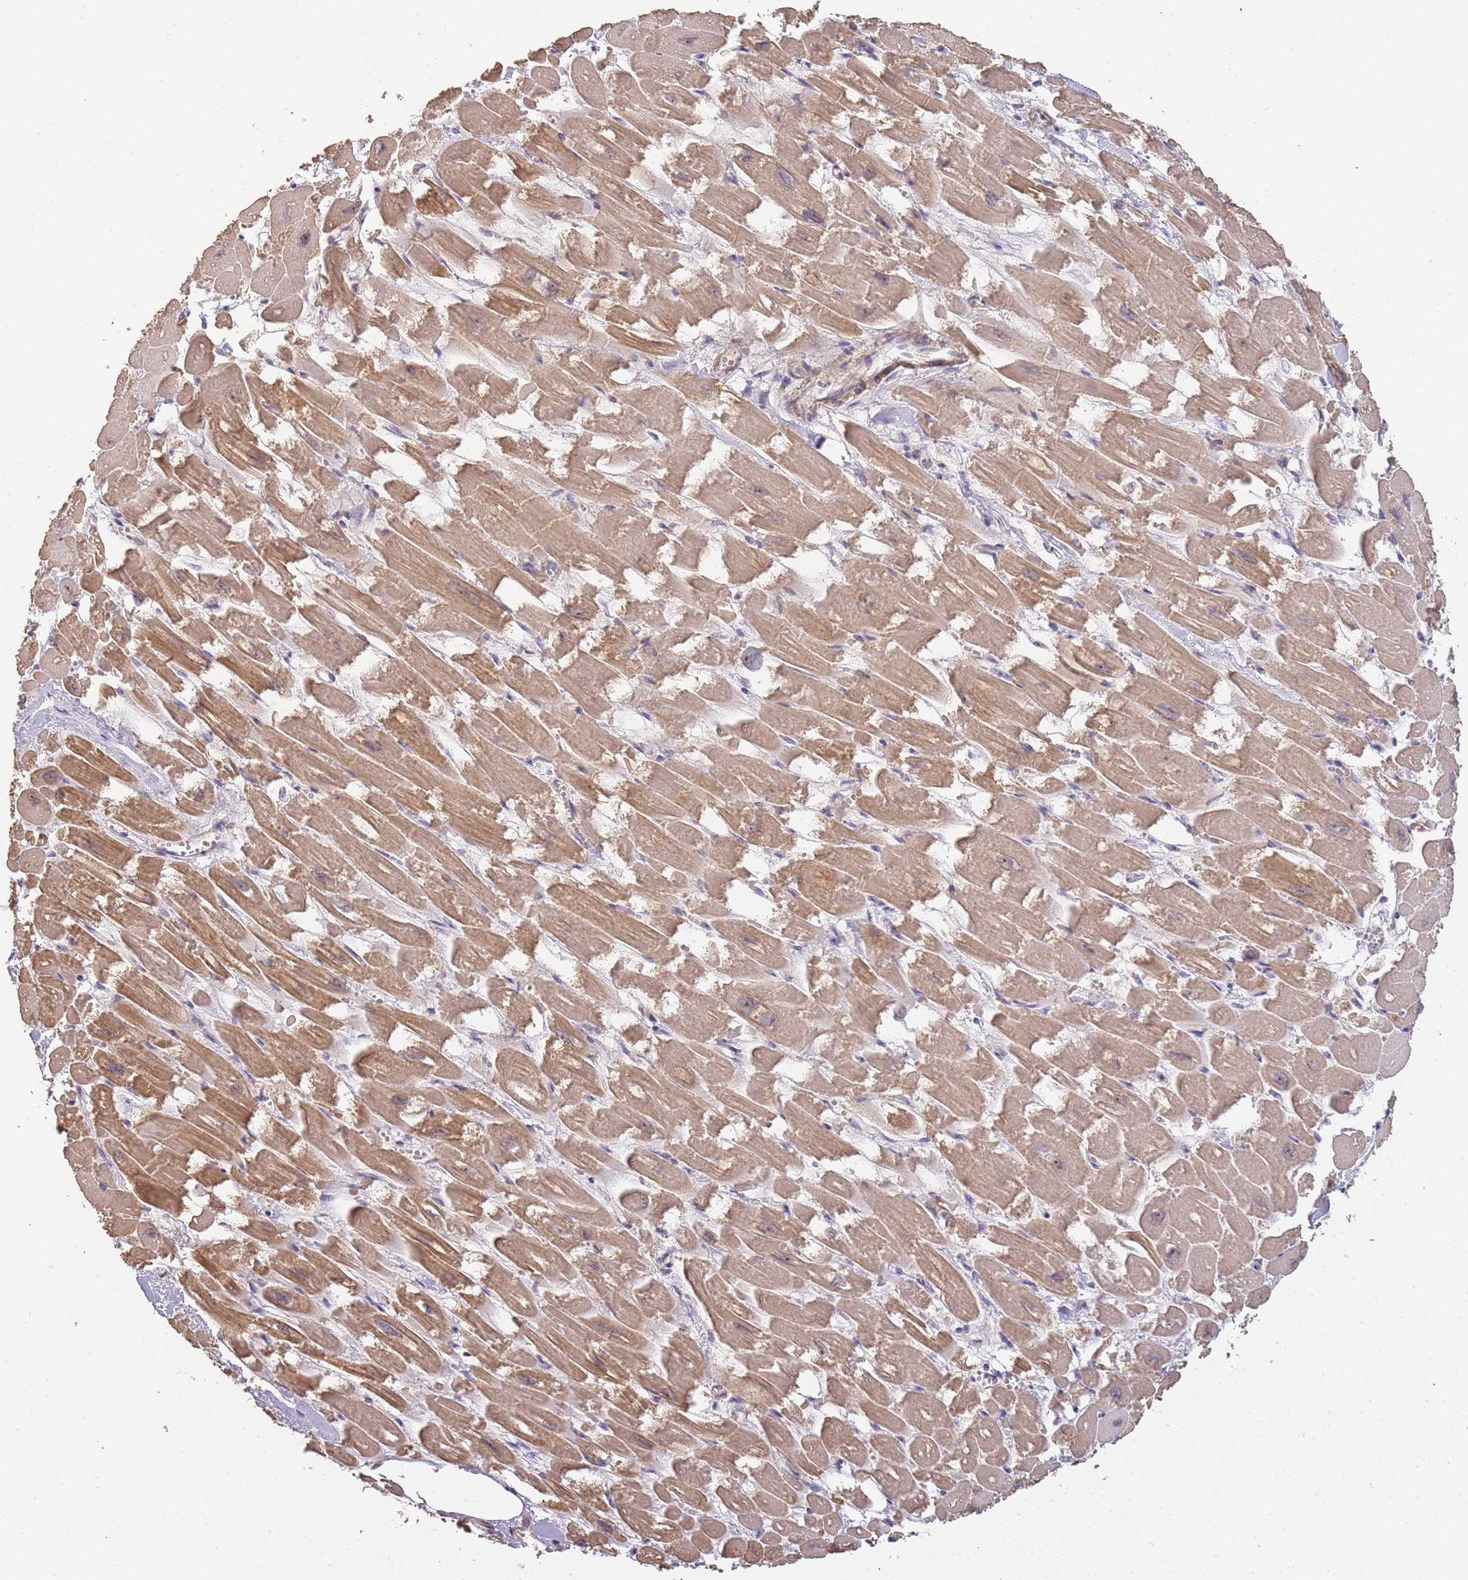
{"staining": {"intensity": "moderate", "quantity": ">75%", "location": "cytoplasmic/membranous"}, "tissue": "heart muscle", "cell_type": "Cardiomyocytes", "image_type": "normal", "snomed": [{"axis": "morphology", "description": "Normal tissue, NOS"}, {"axis": "topography", "description": "Heart"}], "caption": "Immunohistochemical staining of benign heart muscle reveals medium levels of moderate cytoplasmic/membranous positivity in about >75% of cardiomyocytes. The protein is stained brown, and the nuclei are stained in blue (DAB (3,3'-diaminobenzidine) IHC with brightfield microscopy, high magnification).", "gene": "SURF2", "patient": {"sex": "male", "age": 54}}